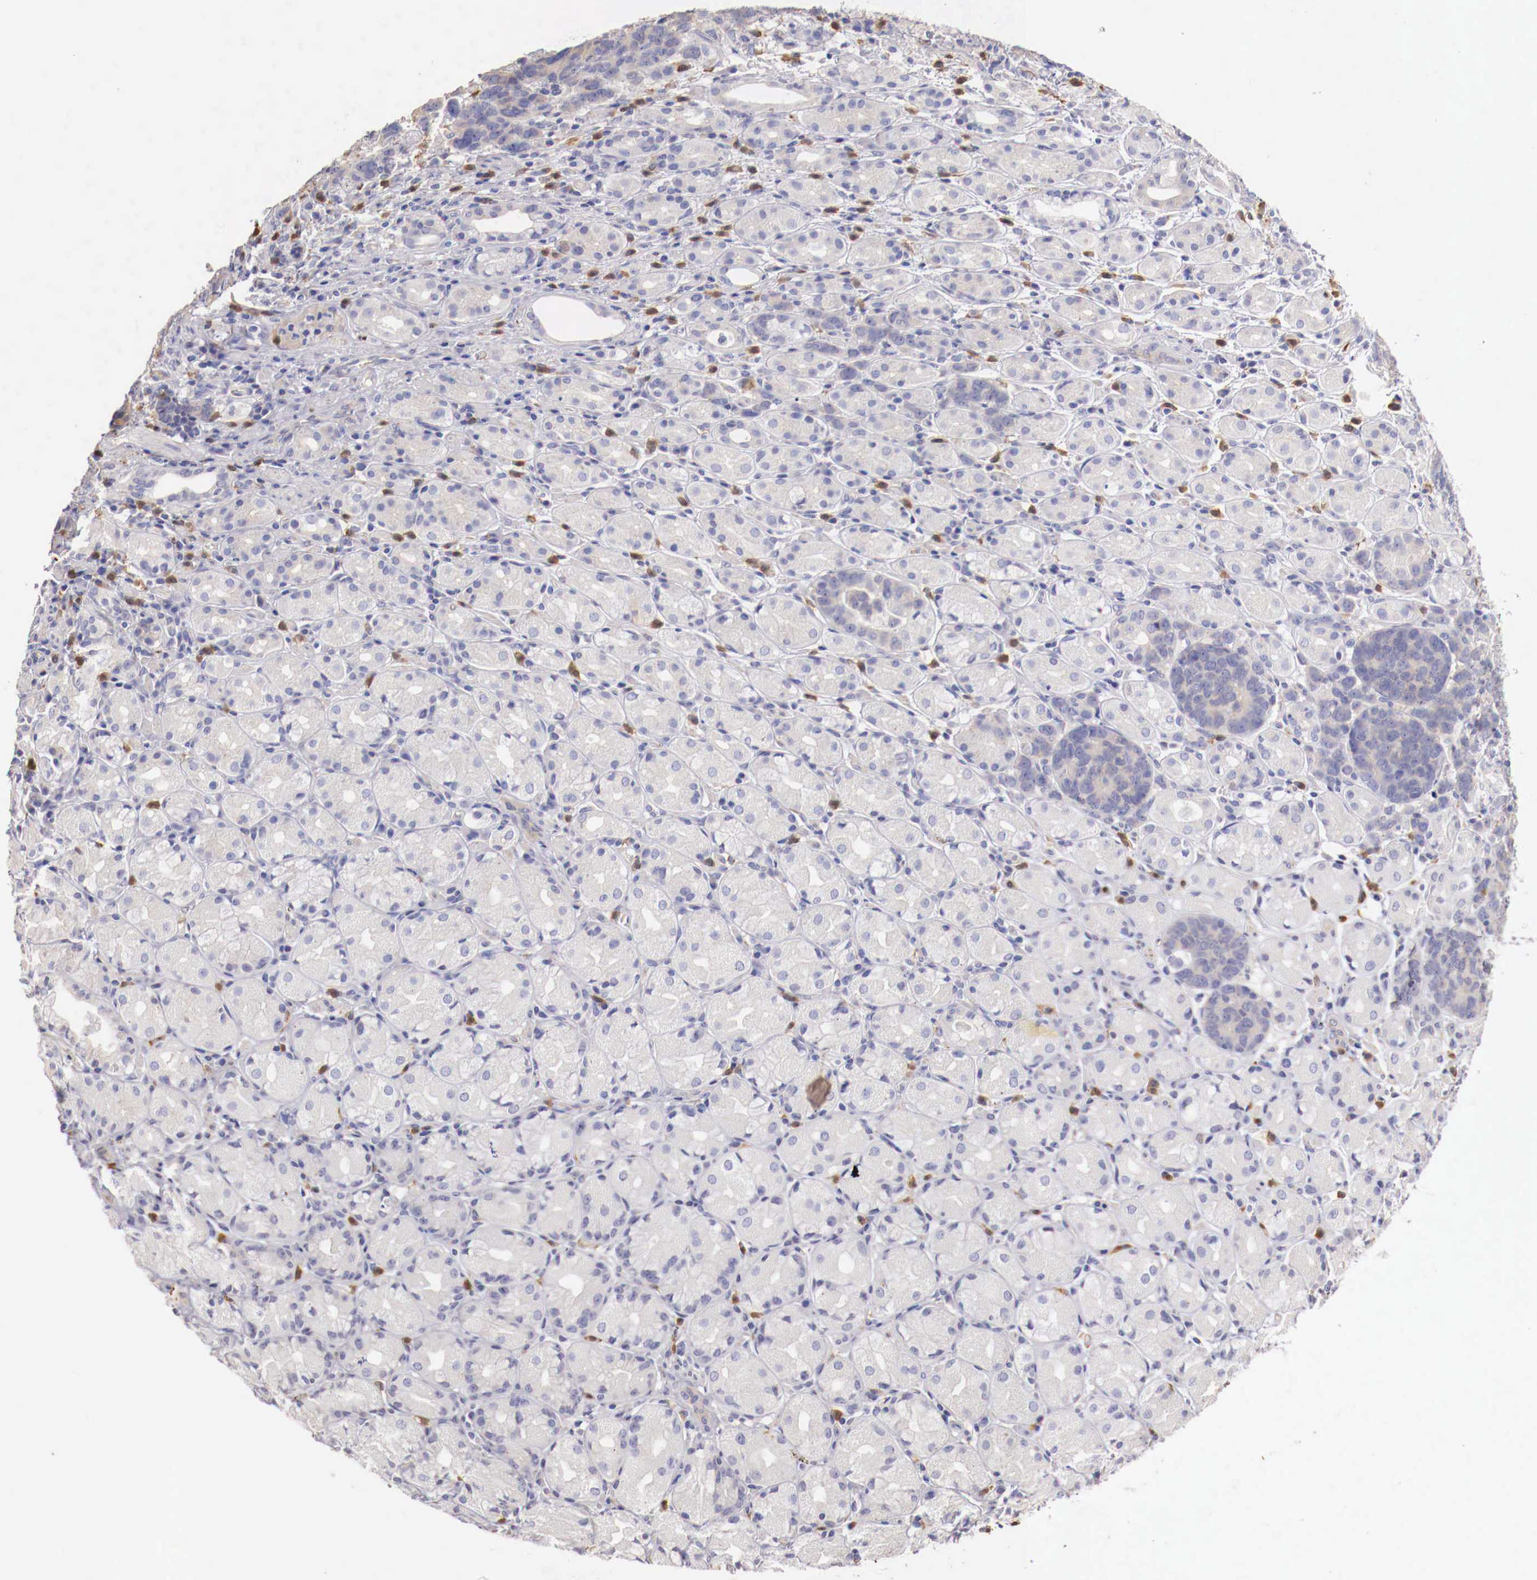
{"staining": {"intensity": "weak", "quantity": "25%-75%", "location": "cytoplasmic/membranous"}, "tissue": "stomach cancer", "cell_type": "Tumor cells", "image_type": "cancer", "snomed": [{"axis": "morphology", "description": "Adenocarcinoma, NOS"}, {"axis": "topography", "description": "Stomach, upper"}], "caption": "Brown immunohistochemical staining in human adenocarcinoma (stomach) shows weak cytoplasmic/membranous expression in about 25%-75% of tumor cells. (brown staining indicates protein expression, while blue staining denotes nuclei).", "gene": "PITPNA", "patient": {"sex": "male", "age": 71}}